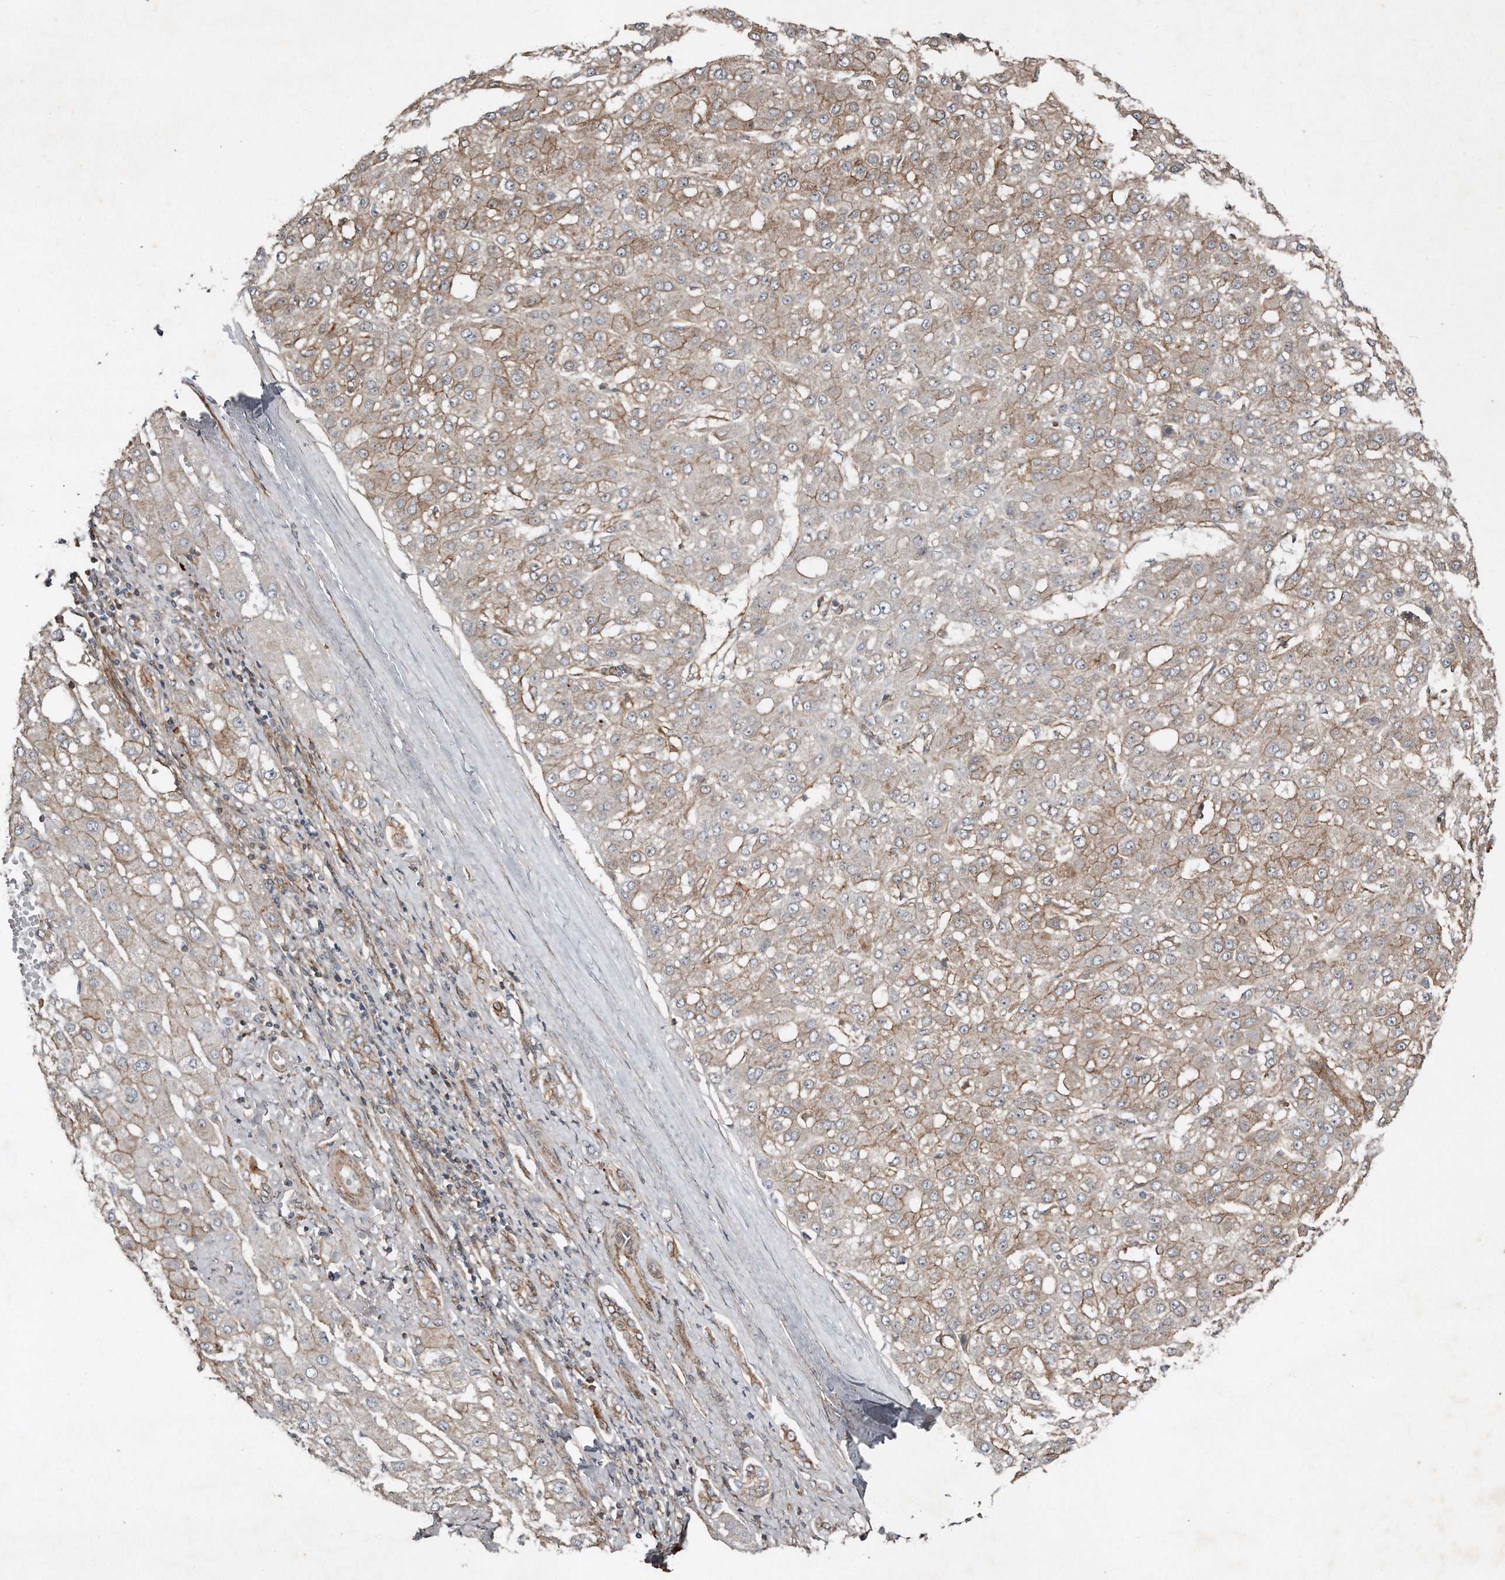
{"staining": {"intensity": "moderate", "quantity": ">75%", "location": "cytoplasmic/membranous"}, "tissue": "liver cancer", "cell_type": "Tumor cells", "image_type": "cancer", "snomed": [{"axis": "morphology", "description": "Carcinoma, Hepatocellular, NOS"}, {"axis": "topography", "description": "Liver"}], "caption": "Human liver cancer stained with a protein marker exhibits moderate staining in tumor cells.", "gene": "SNAP47", "patient": {"sex": "male", "age": 67}}